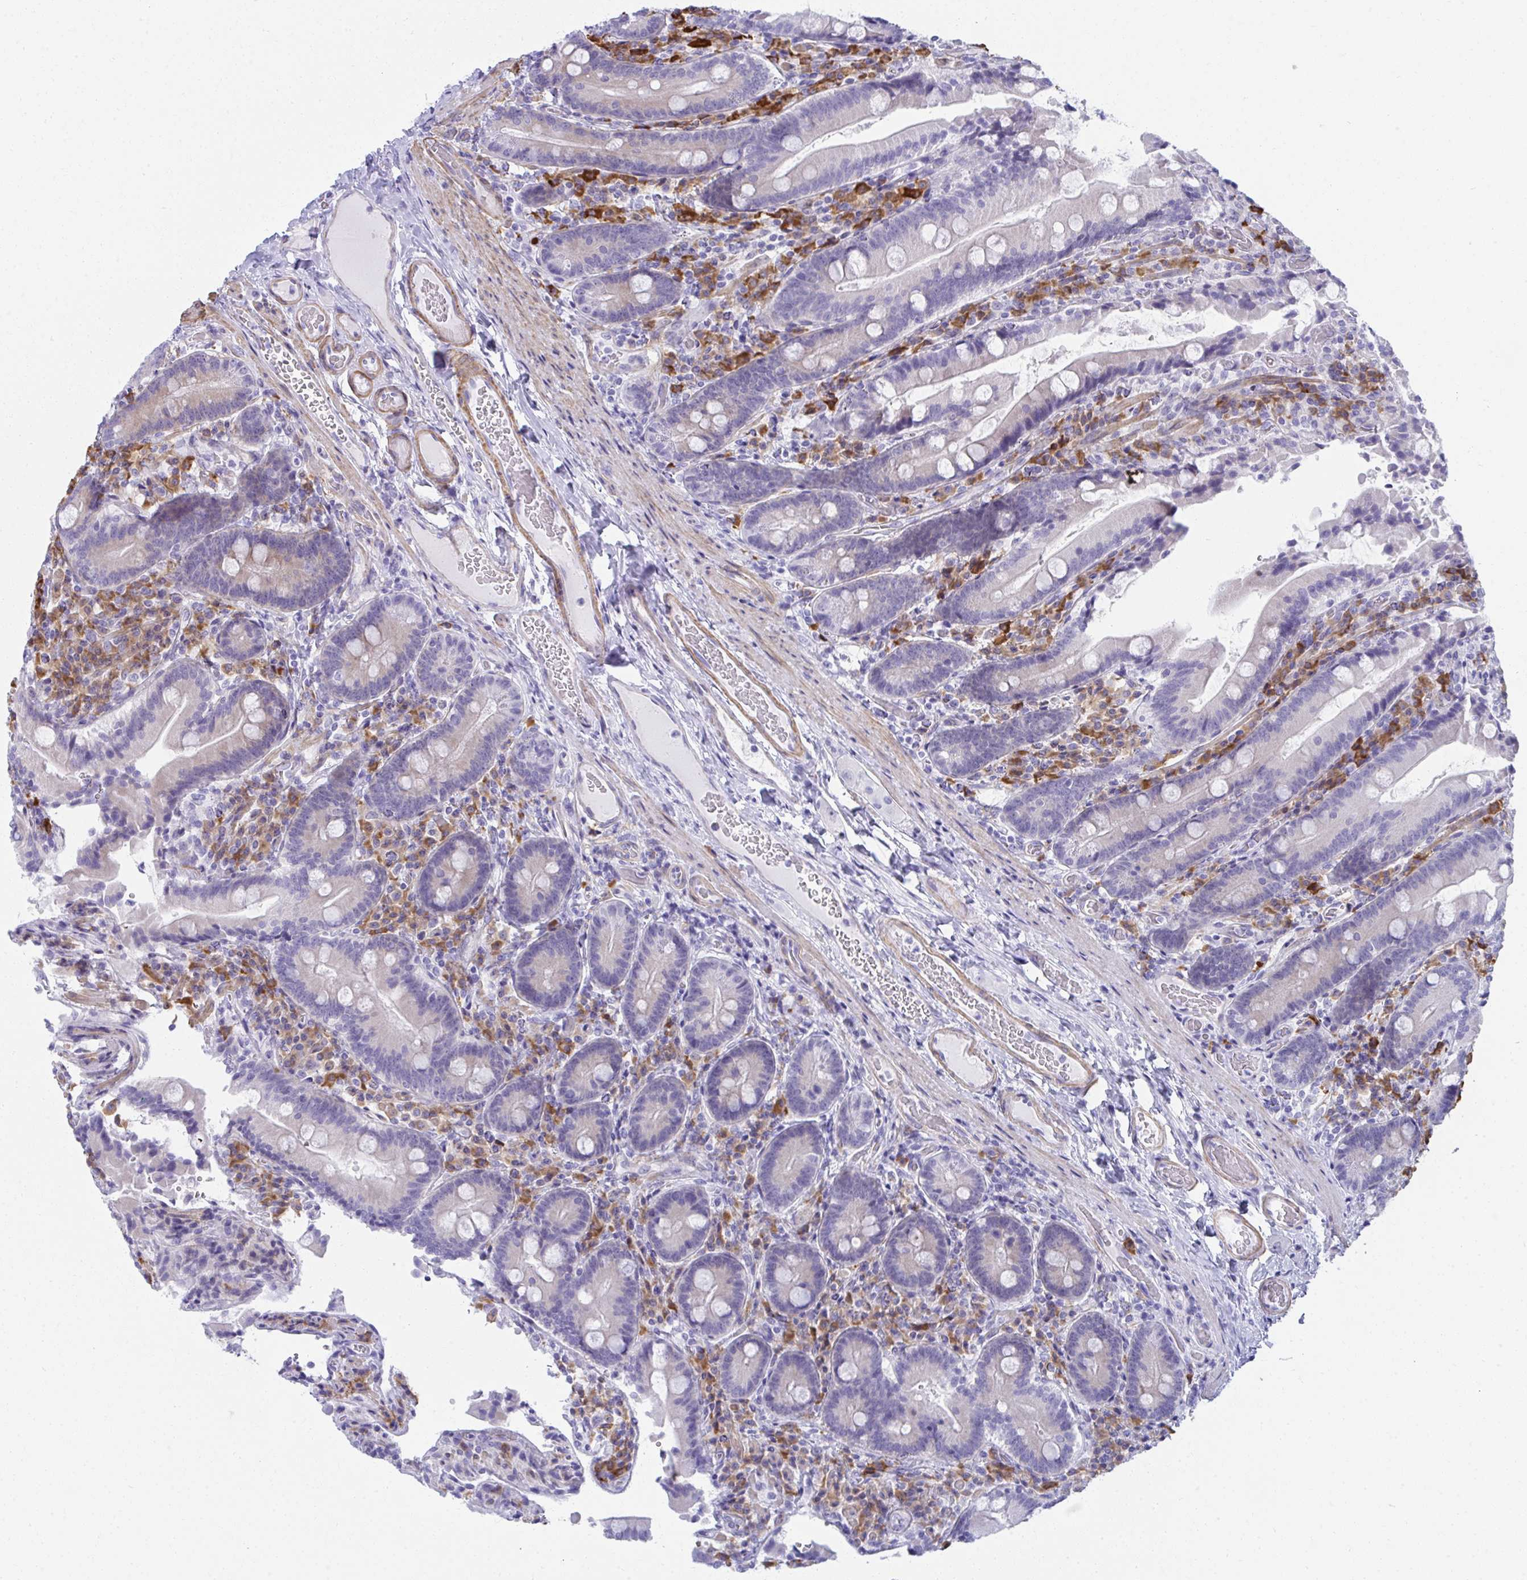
{"staining": {"intensity": "weak", "quantity": "<25%", "location": "cytoplasmic/membranous"}, "tissue": "duodenum", "cell_type": "Glandular cells", "image_type": "normal", "snomed": [{"axis": "morphology", "description": "Normal tissue, NOS"}, {"axis": "topography", "description": "Duodenum"}], "caption": "Immunohistochemistry of benign duodenum exhibits no expression in glandular cells.", "gene": "PUS7L", "patient": {"sex": "female", "age": 62}}